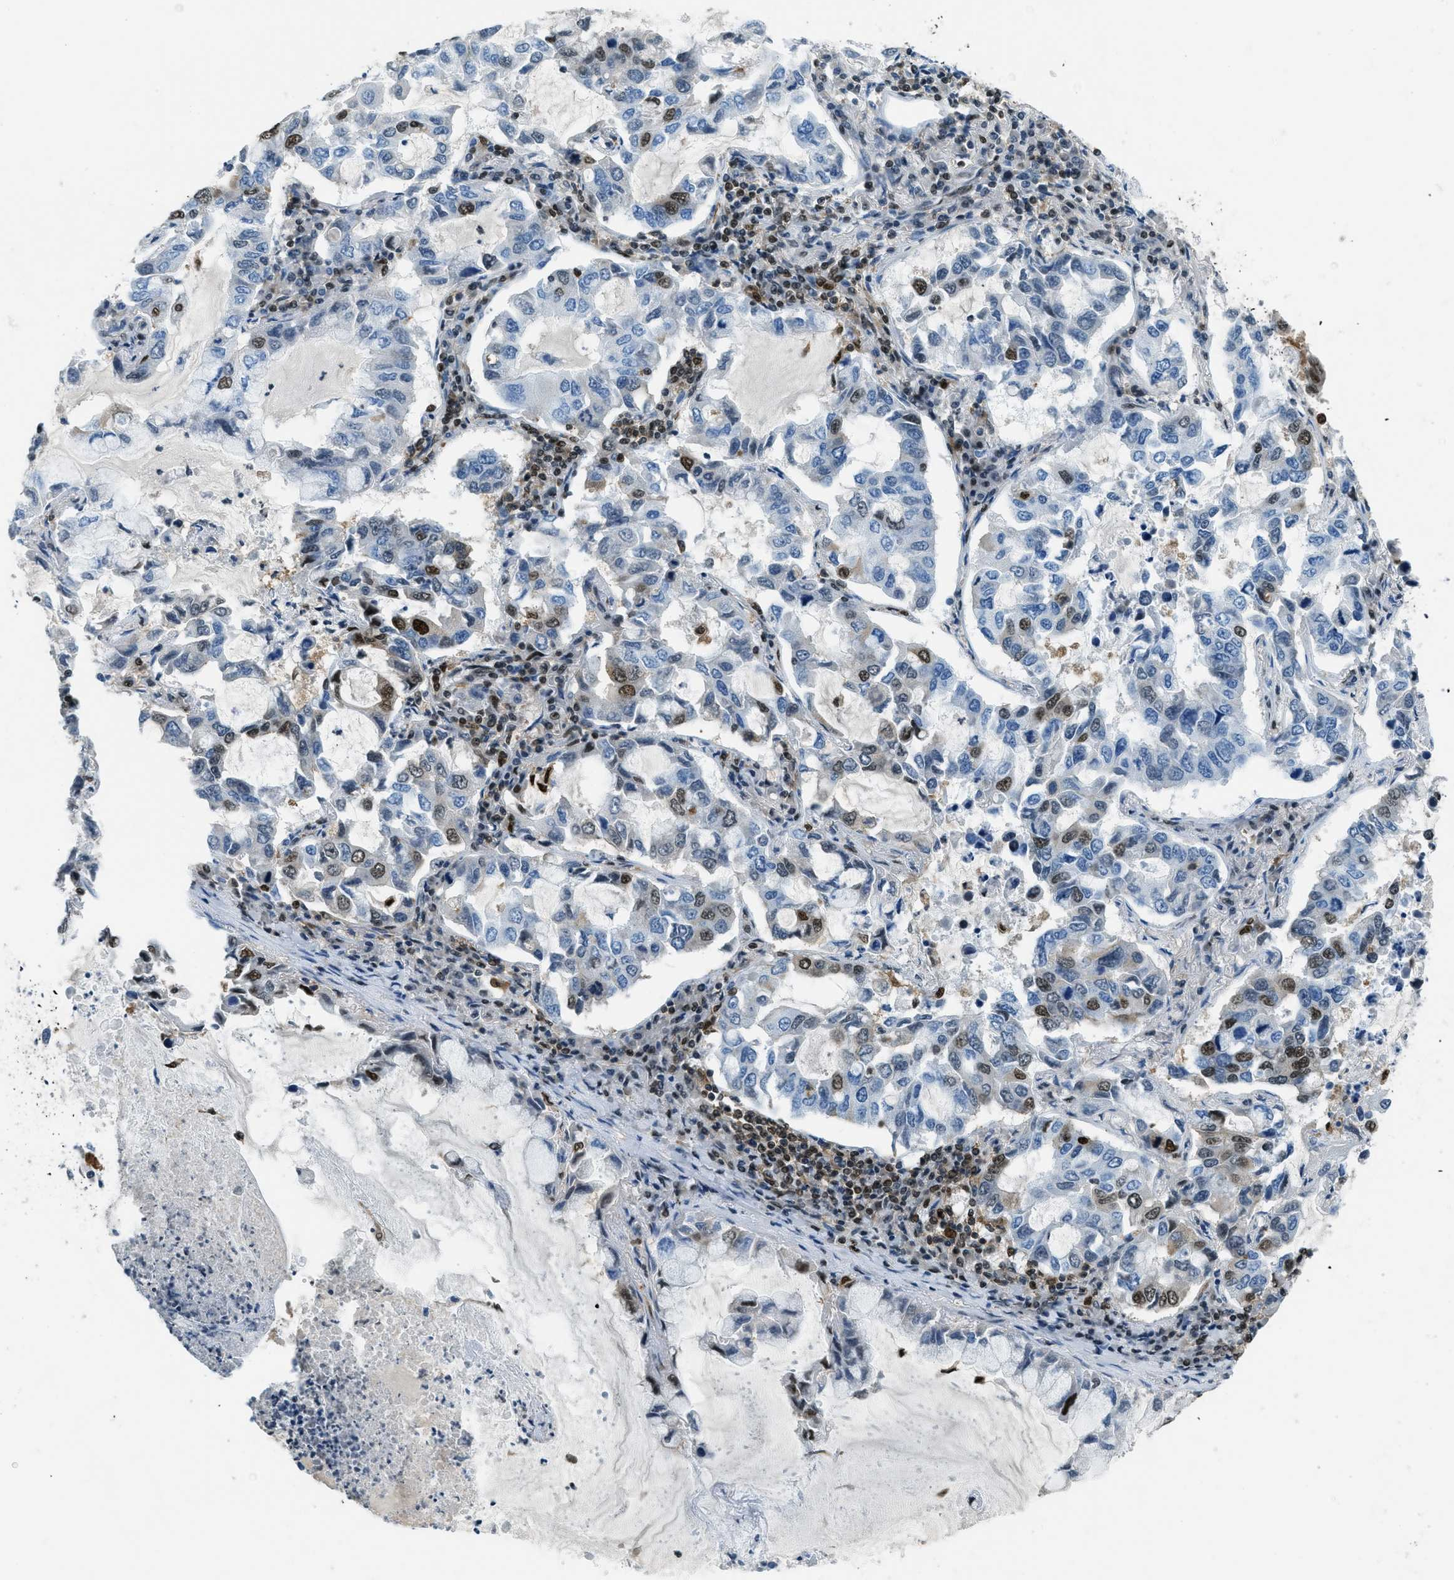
{"staining": {"intensity": "strong", "quantity": "<25%", "location": "nuclear"}, "tissue": "lung cancer", "cell_type": "Tumor cells", "image_type": "cancer", "snomed": [{"axis": "morphology", "description": "Adenocarcinoma, NOS"}, {"axis": "topography", "description": "Lung"}], "caption": "Brown immunohistochemical staining in lung adenocarcinoma shows strong nuclear expression in approximately <25% of tumor cells.", "gene": "OGFR", "patient": {"sex": "male", "age": 64}}